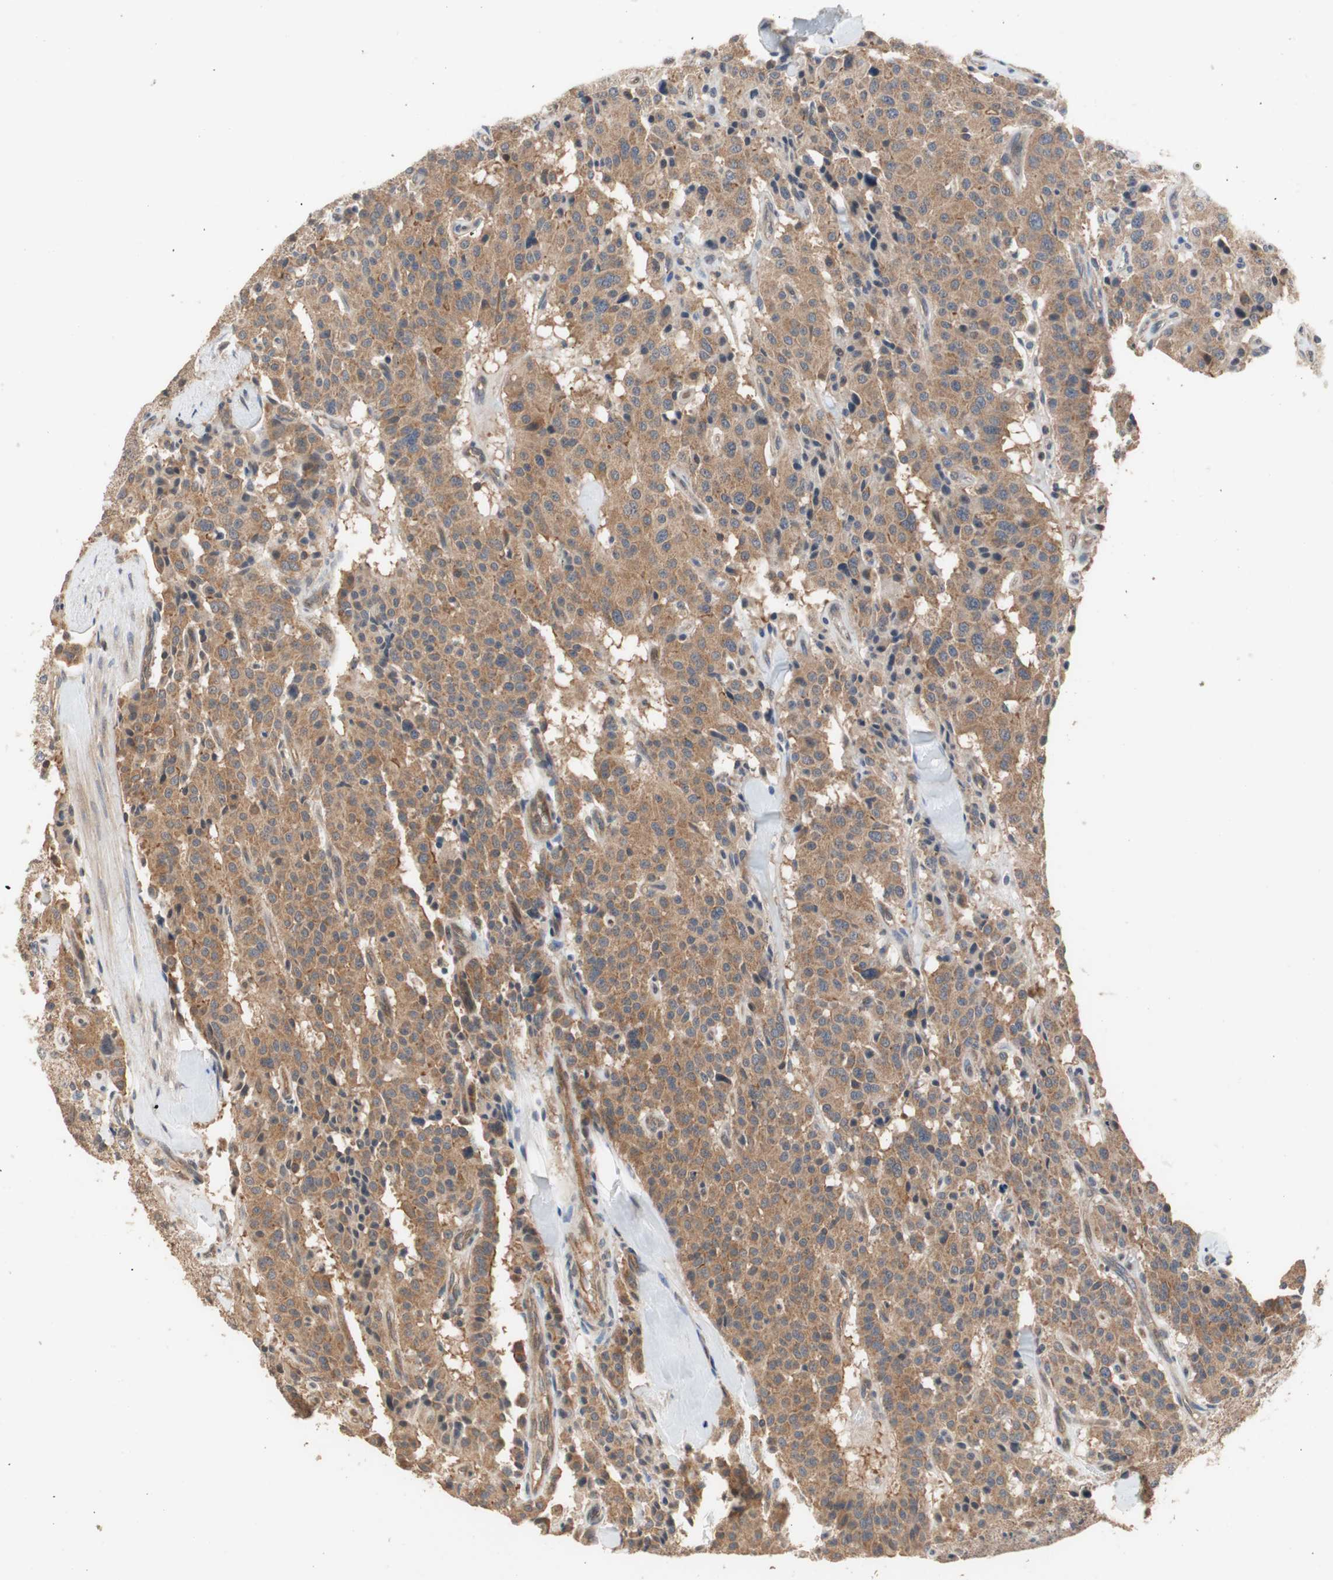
{"staining": {"intensity": "moderate", "quantity": ">75%", "location": "cytoplasmic/membranous"}, "tissue": "carcinoid", "cell_type": "Tumor cells", "image_type": "cancer", "snomed": [{"axis": "morphology", "description": "Carcinoid, malignant, NOS"}, {"axis": "topography", "description": "Lung"}], "caption": "A high-resolution histopathology image shows immunohistochemistry staining of carcinoid, which exhibits moderate cytoplasmic/membranous expression in approximately >75% of tumor cells. Using DAB (3,3'-diaminobenzidine) (brown) and hematoxylin (blue) stains, captured at high magnification using brightfield microscopy.", "gene": "MAP4K2", "patient": {"sex": "male", "age": 30}}